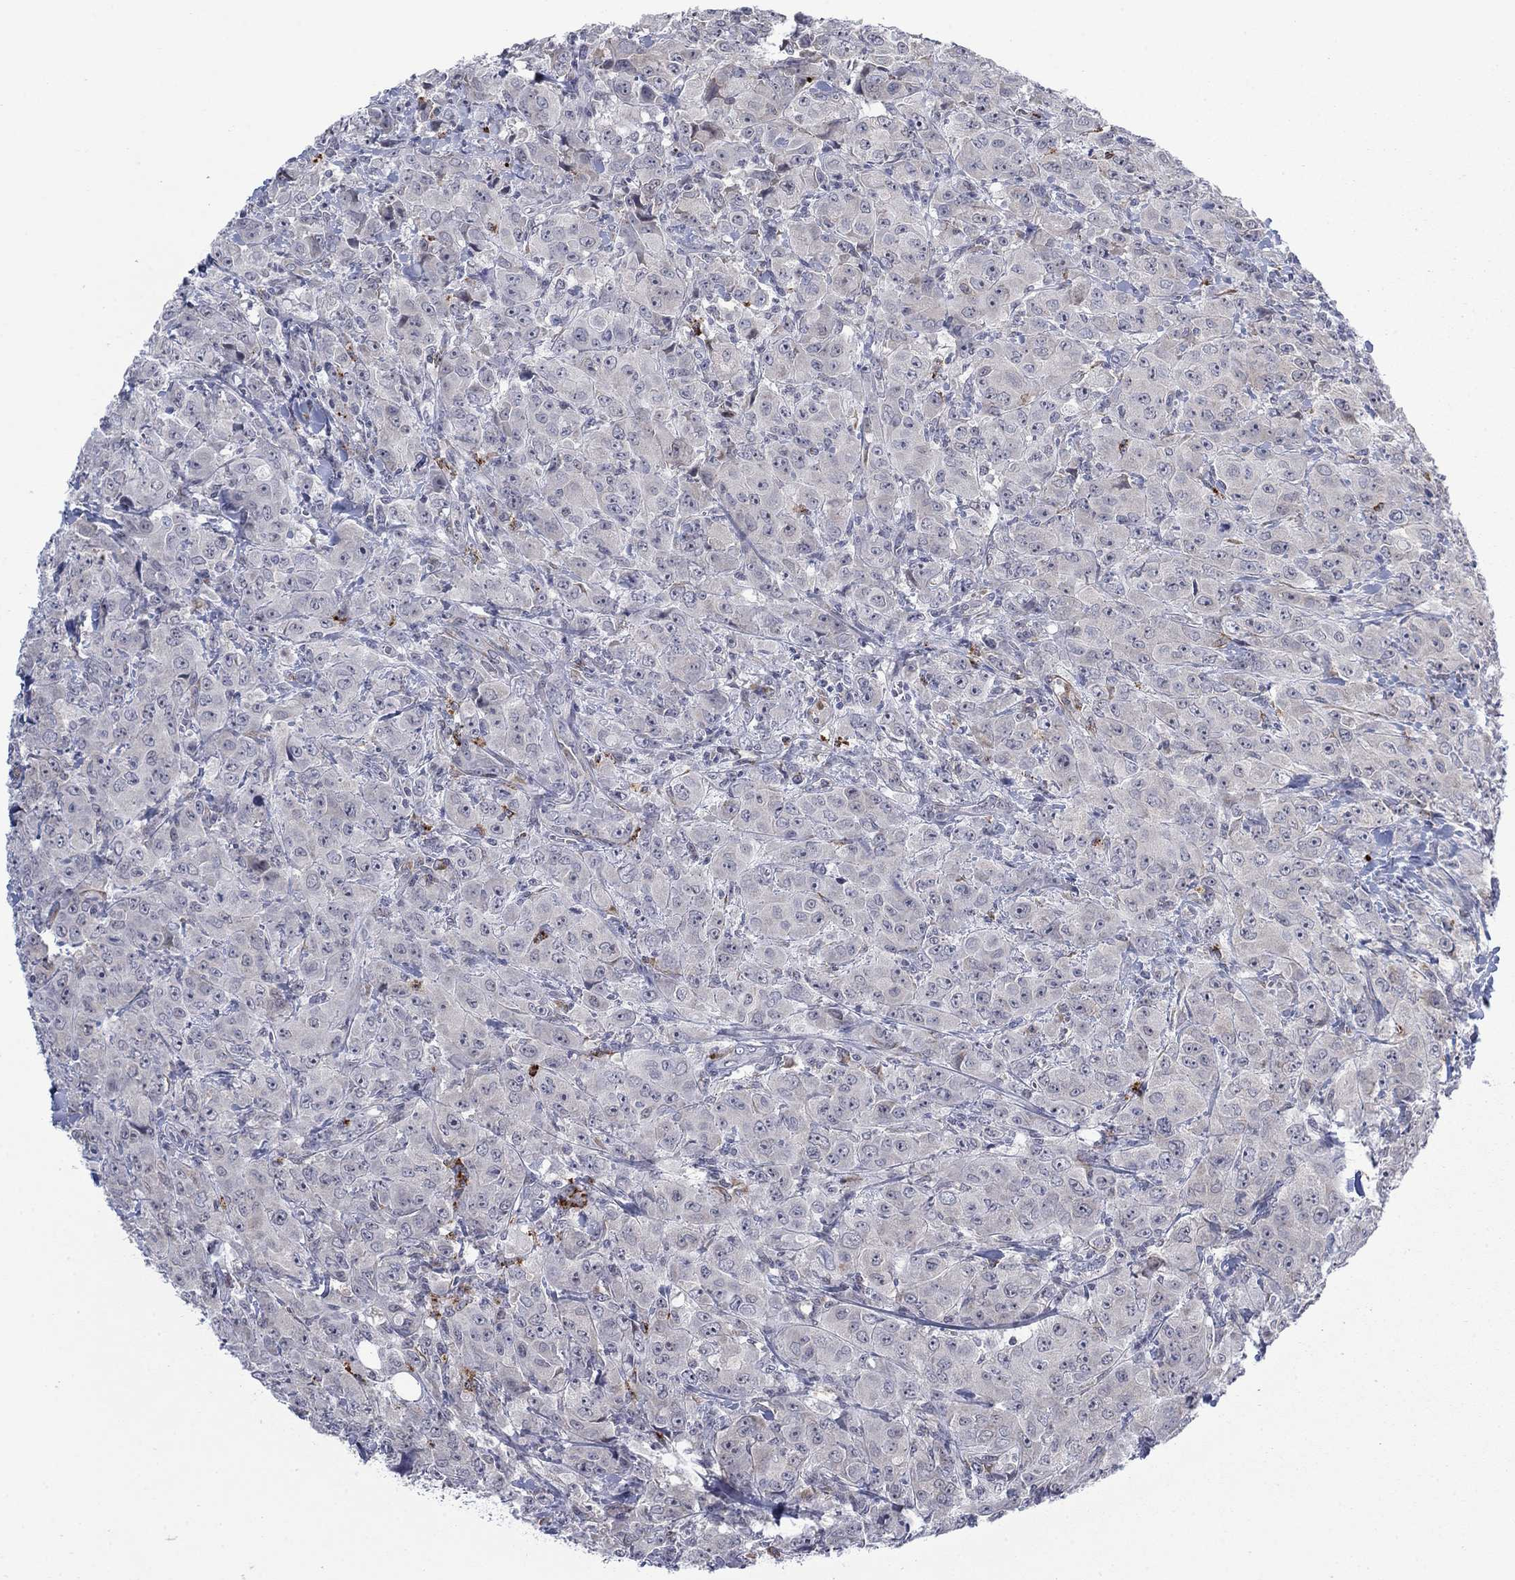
{"staining": {"intensity": "weak", "quantity": "<25%", "location": "cytoplasmic/membranous"}, "tissue": "breast cancer", "cell_type": "Tumor cells", "image_type": "cancer", "snomed": [{"axis": "morphology", "description": "Duct carcinoma"}, {"axis": "topography", "description": "Breast"}], "caption": "Immunohistochemical staining of infiltrating ductal carcinoma (breast) displays no significant staining in tumor cells.", "gene": "MTRFR", "patient": {"sex": "female", "age": 43}}